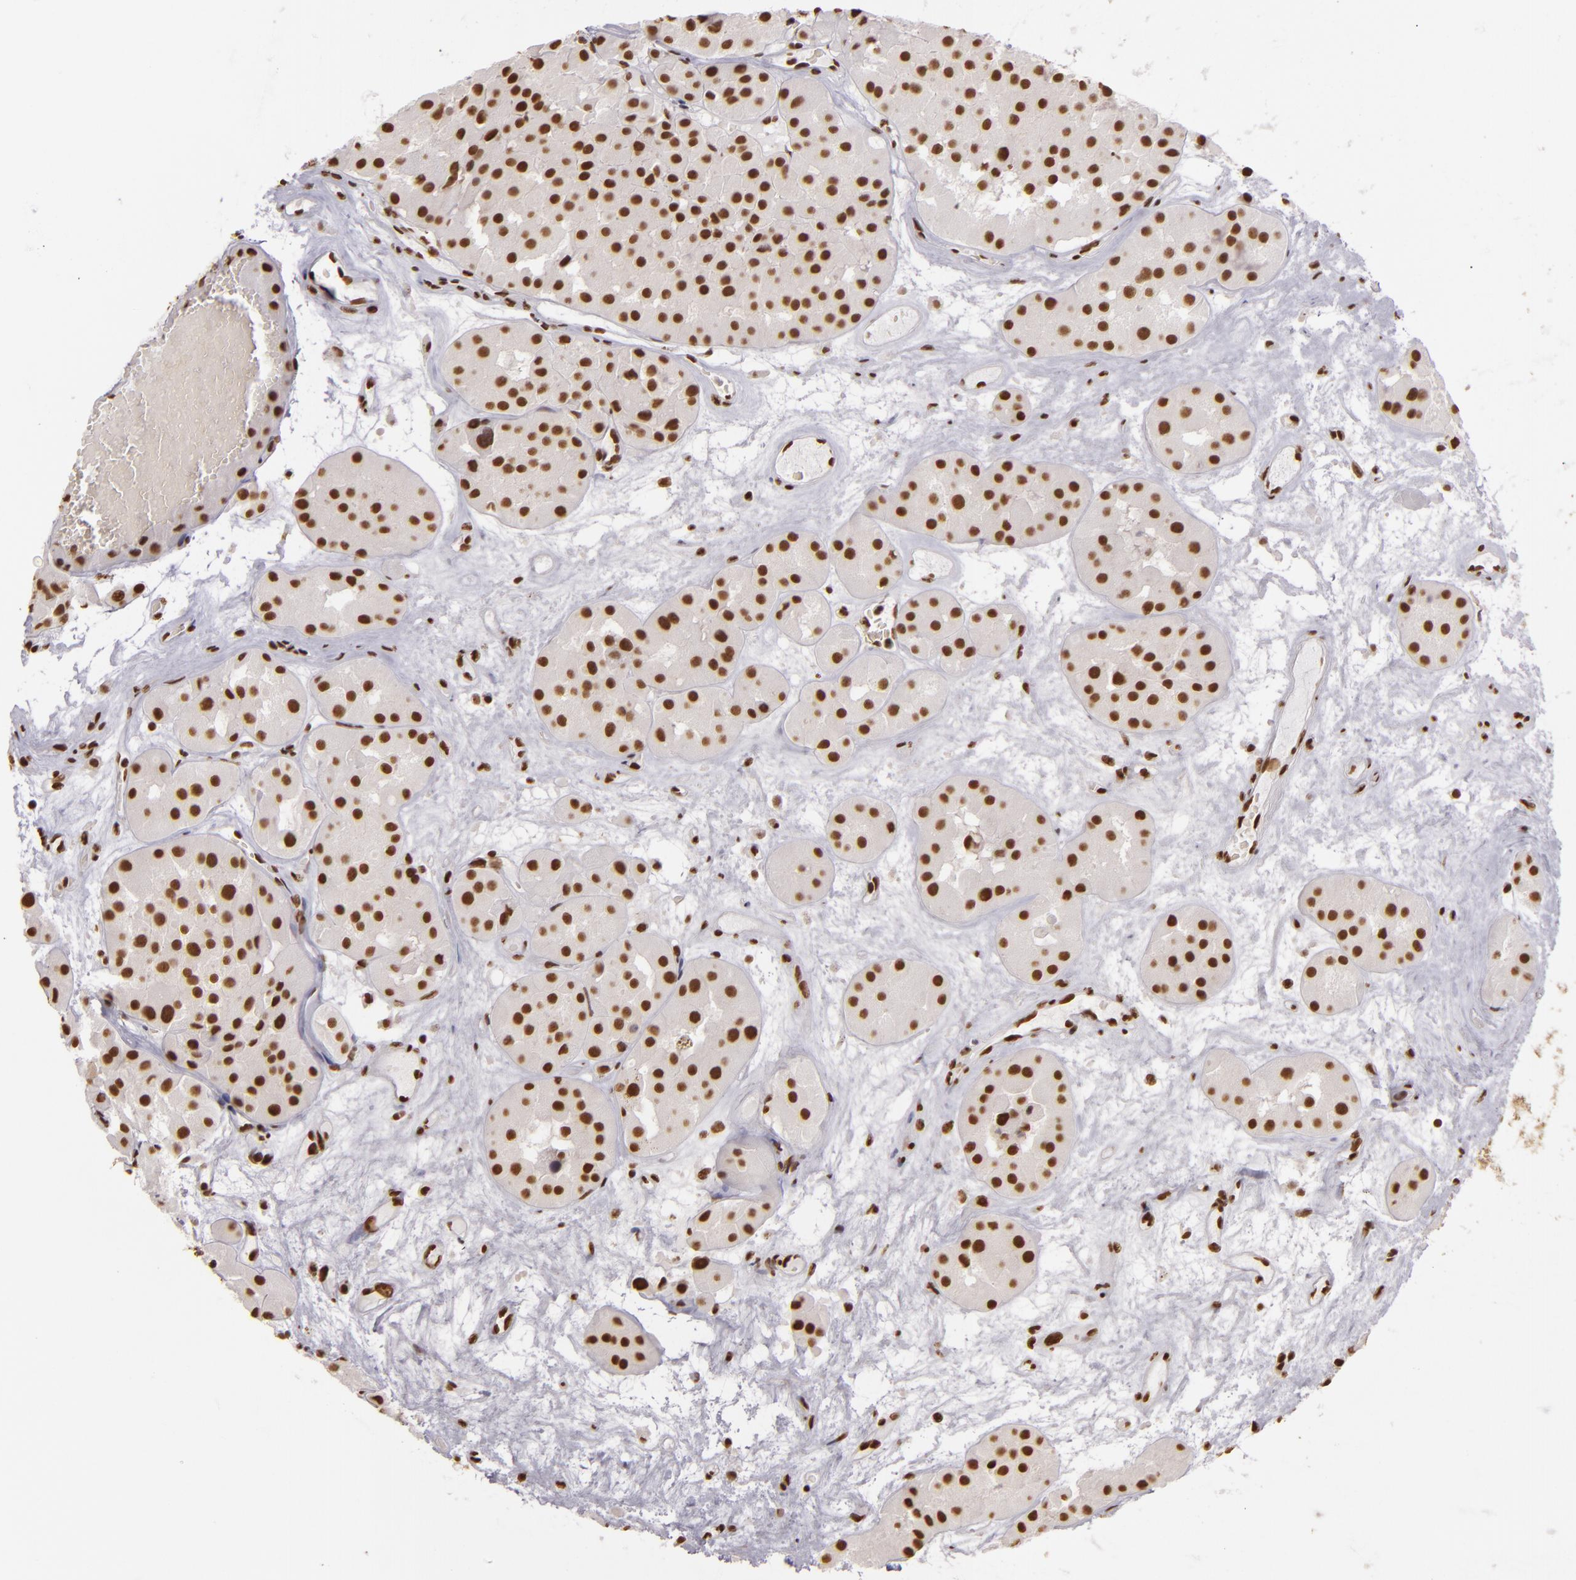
{"staining": {"intensity": "moderate", "quantity": ">75%", "location": "nuclear"}, "tissue": "renal cancer", "cell_type": "Tumor cells", "image_type": "cancer", "snomed": [{"axis": "morphology", "description": "Adenocarcinoma, uncertain malignant potential"}, {"axis": "topography", "description": "Kidney"}], "caption": "Moderate nuclear positivity is seen in about >75% of tumor cells in renal cancer.", "gene": "PAPOLA", "patient": {"sex": "male", "age": 63}}